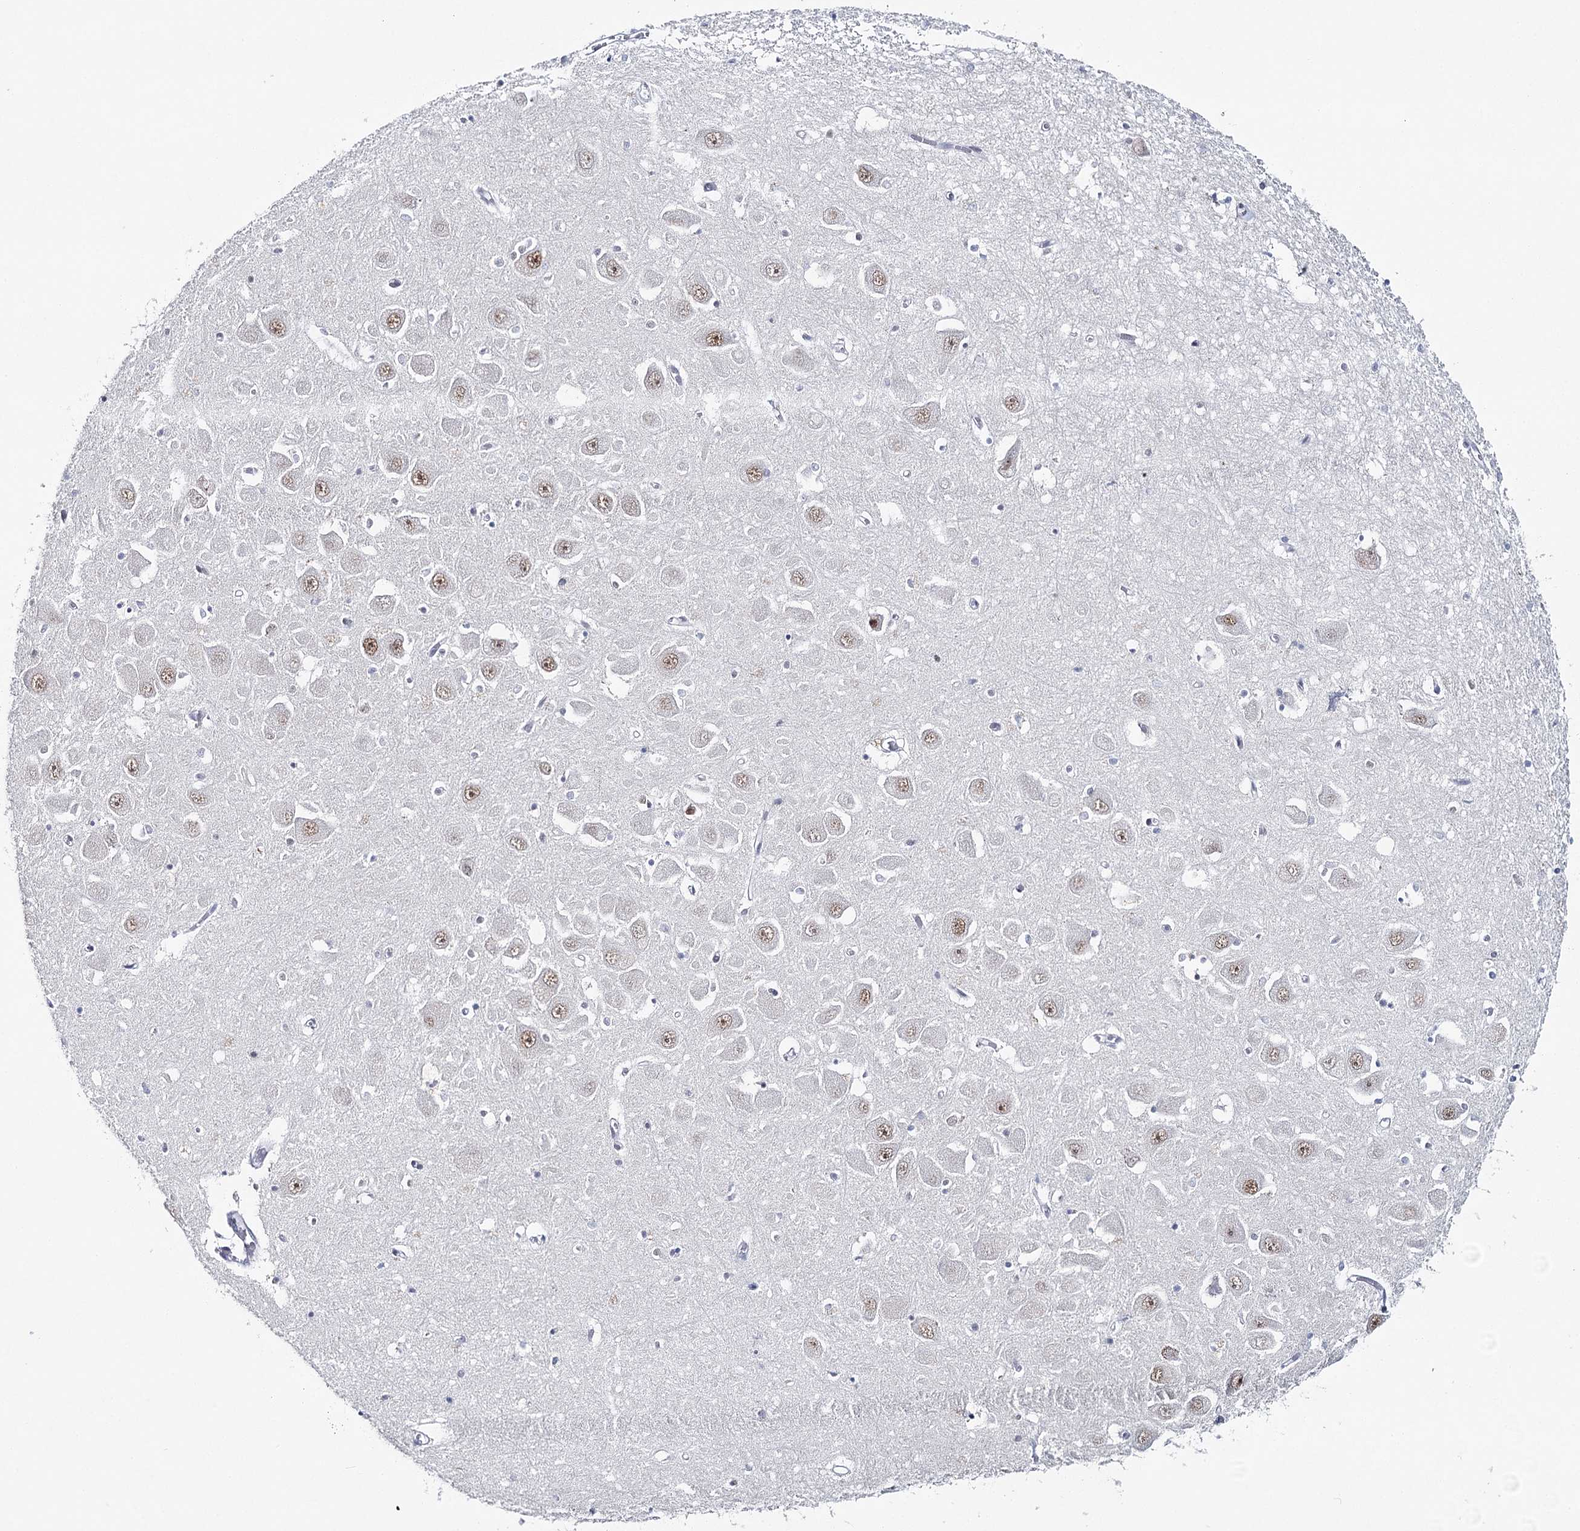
{"staining": {"intensity": "negative", "quantity": "none", "location": "none"}, "tissue": "hippocampus", "cell_type": "Glial cells", "image_type": "normal", "snomed": [{"axis": "morphology", "description": "Normal tissue, NOS"}, {"axis": "topography", "description": "Hippocampus"}], "caption": "Glial cells are negative for brown protein staining in unremarkable hippocampus. (Stains: DAB IHC with hematoxylin counter stain, Microscopy: brightfield microscopy at high magnification).", "gene": "ZC3H8", "patient": {"sex": "male", "age": 70}}